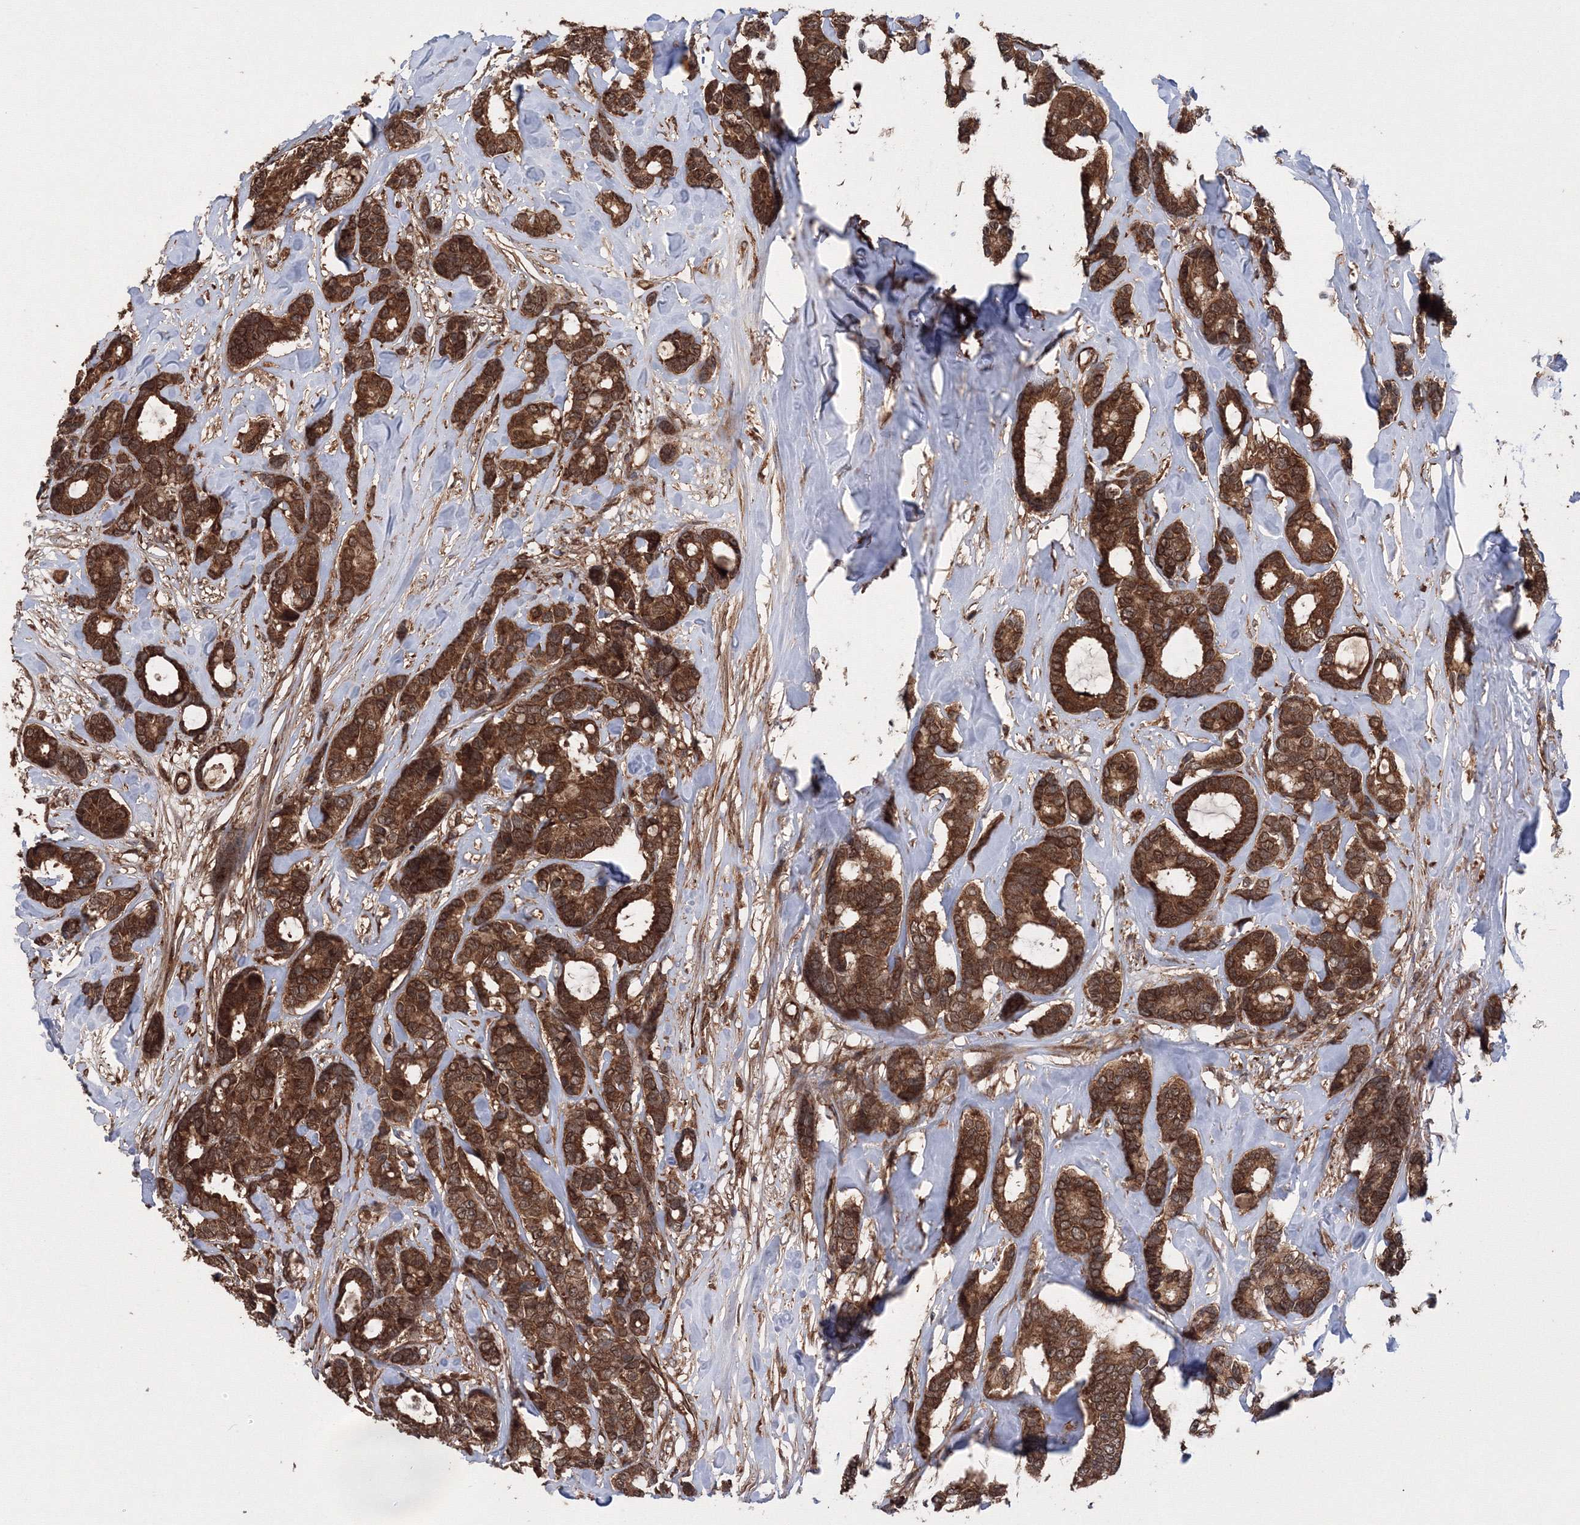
{"staining": {"intensity": "strong", "quantity": ">75%", "location": "cytoplasmic/membranous"}, "tissue": "breast cancer", "cell_type": "Tumor cells", "image_type": "cancer", "snomed": [{"axis": "morphology", "description": "Duct carcinoma"}, {"axis": "topography", "description": "Breast"}], "caption": "DAB immunohistochemical staining of human breast infiltrating ductal carcinoma shows strong cytoplasmic/membranous protein expression in approximately >75% of tumor cells.", "gene": "ATG3", "patient": {"sex": "female", "age": 87}}